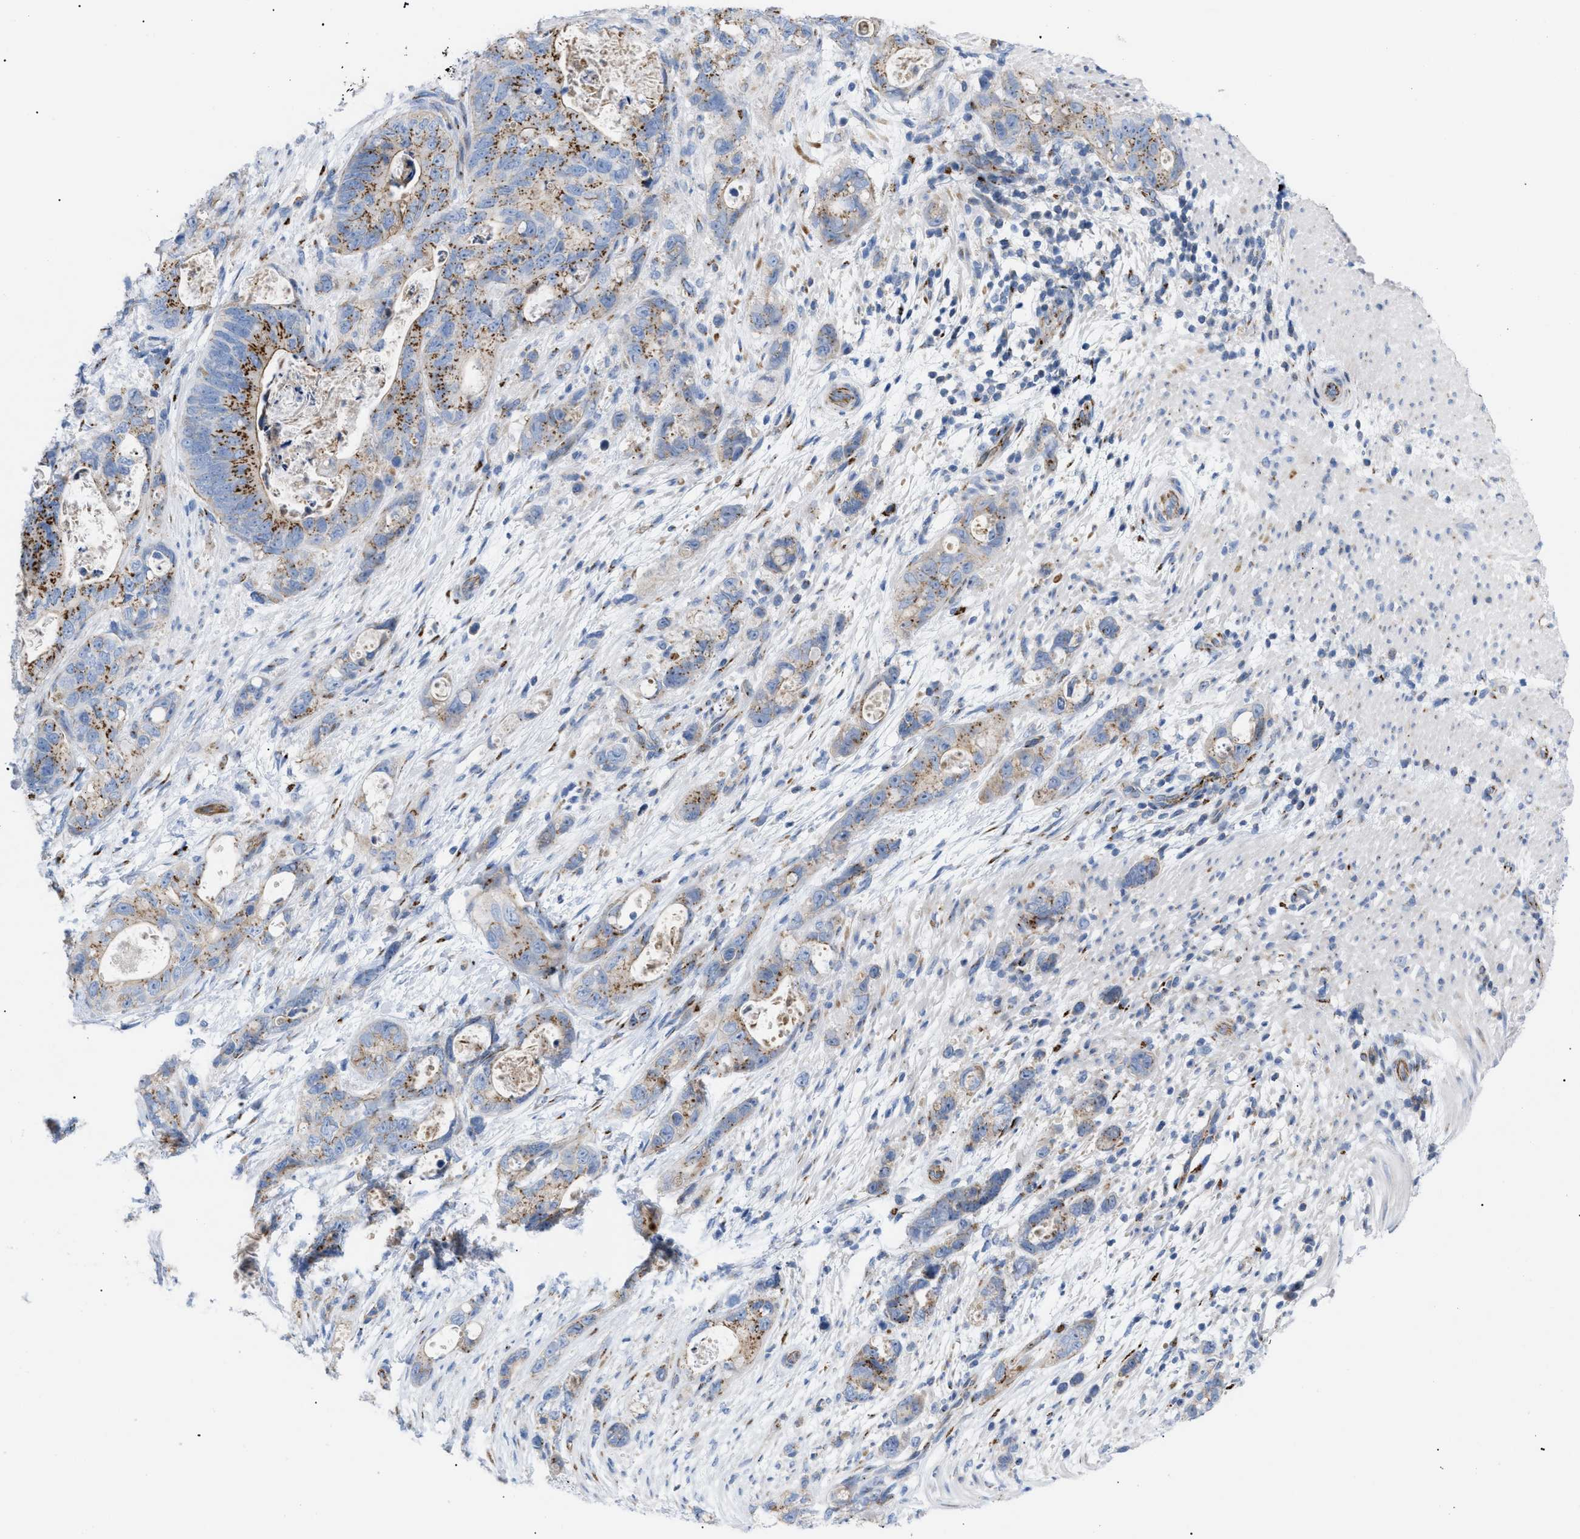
{"staining": {"intensity": "moderate", "quantity": ">75%", "location": "cytoplasmic/membranous"}, "tissue": "stomach cancer", "cell_type": "Tumor cells", "image_type": "cancer", "snomed": [{"axis": "morphology", "description": "Normal tissue, NOS"}, {"axis": "morphology", "description": "Adenocarcinoma, NOS"}, {"axis": "topography", "description": "Stomach"}], "caption": "Immunohistochemistry (IHC) image of neoplastic tissue: human stomach cancer stained using IHC shows medium levels of moderate protein expression localized specifically in the cytoplasmic/membranous of tumor cells, appearing as a cytoplasmic/membranous brown color.", "gene": "TMEM17", "patient": {"sex": "female", "age": 89}}